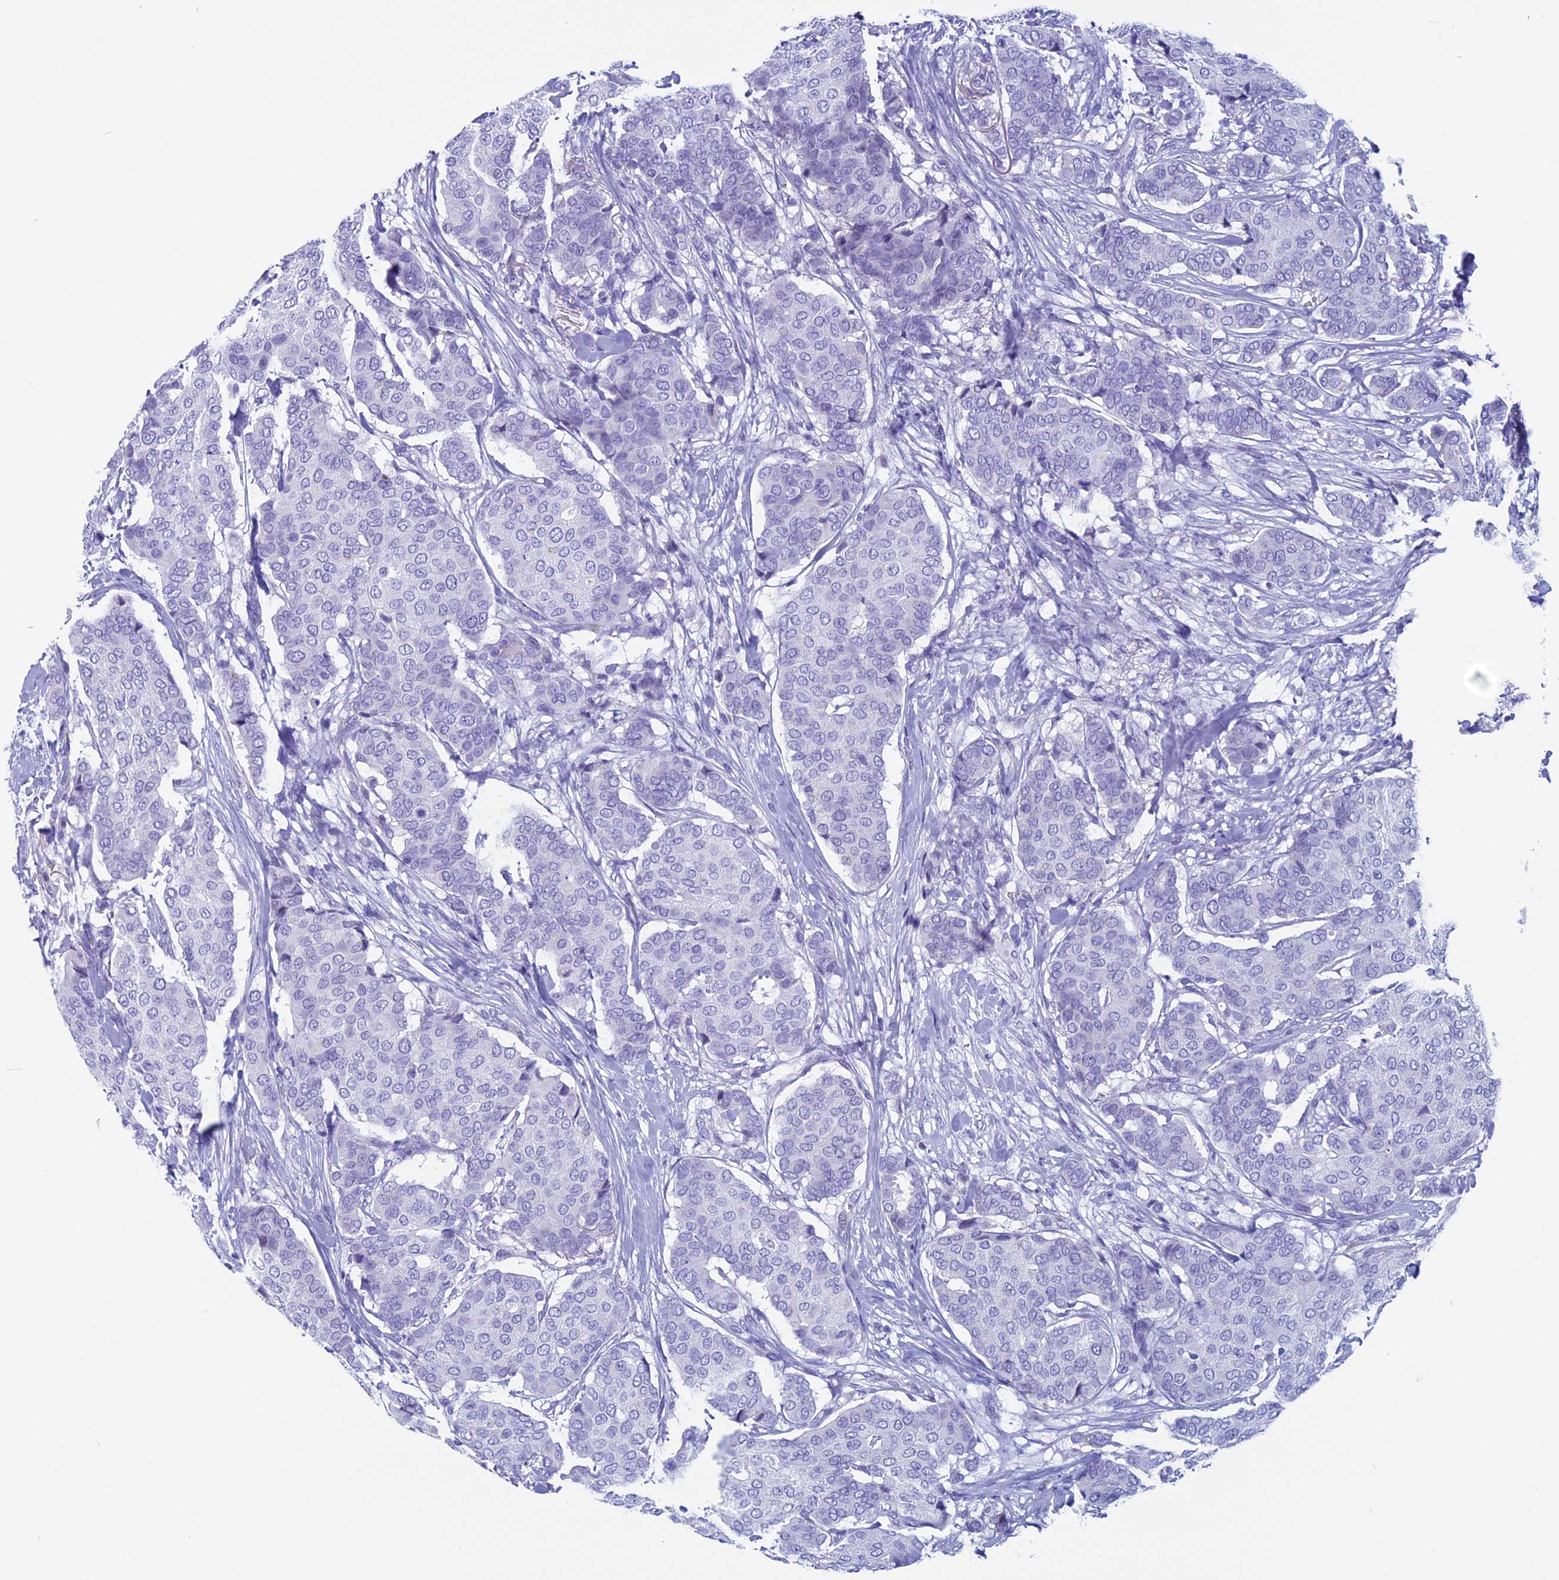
{"staining": {"intensity": "negative", "quantity": "none", "location": "none"}, "tissue": "breast cancer", "cell_type": "Tumor cells", "image_type": "cancer", "snomed": [{"axis": "morphology", "description": "Duct carcinoma"}, {"axis": "topography", "description": "Breast"}], "caption": "IHC photomicrograph of human breast cancer (intraductal carcinoma) stained for a protein (brown), which demonstrates no positivity in tumor cells. Nuclei are stained in blue.", "gene": "ZNF563", "patient": {"sex": "female", "age": 75}}